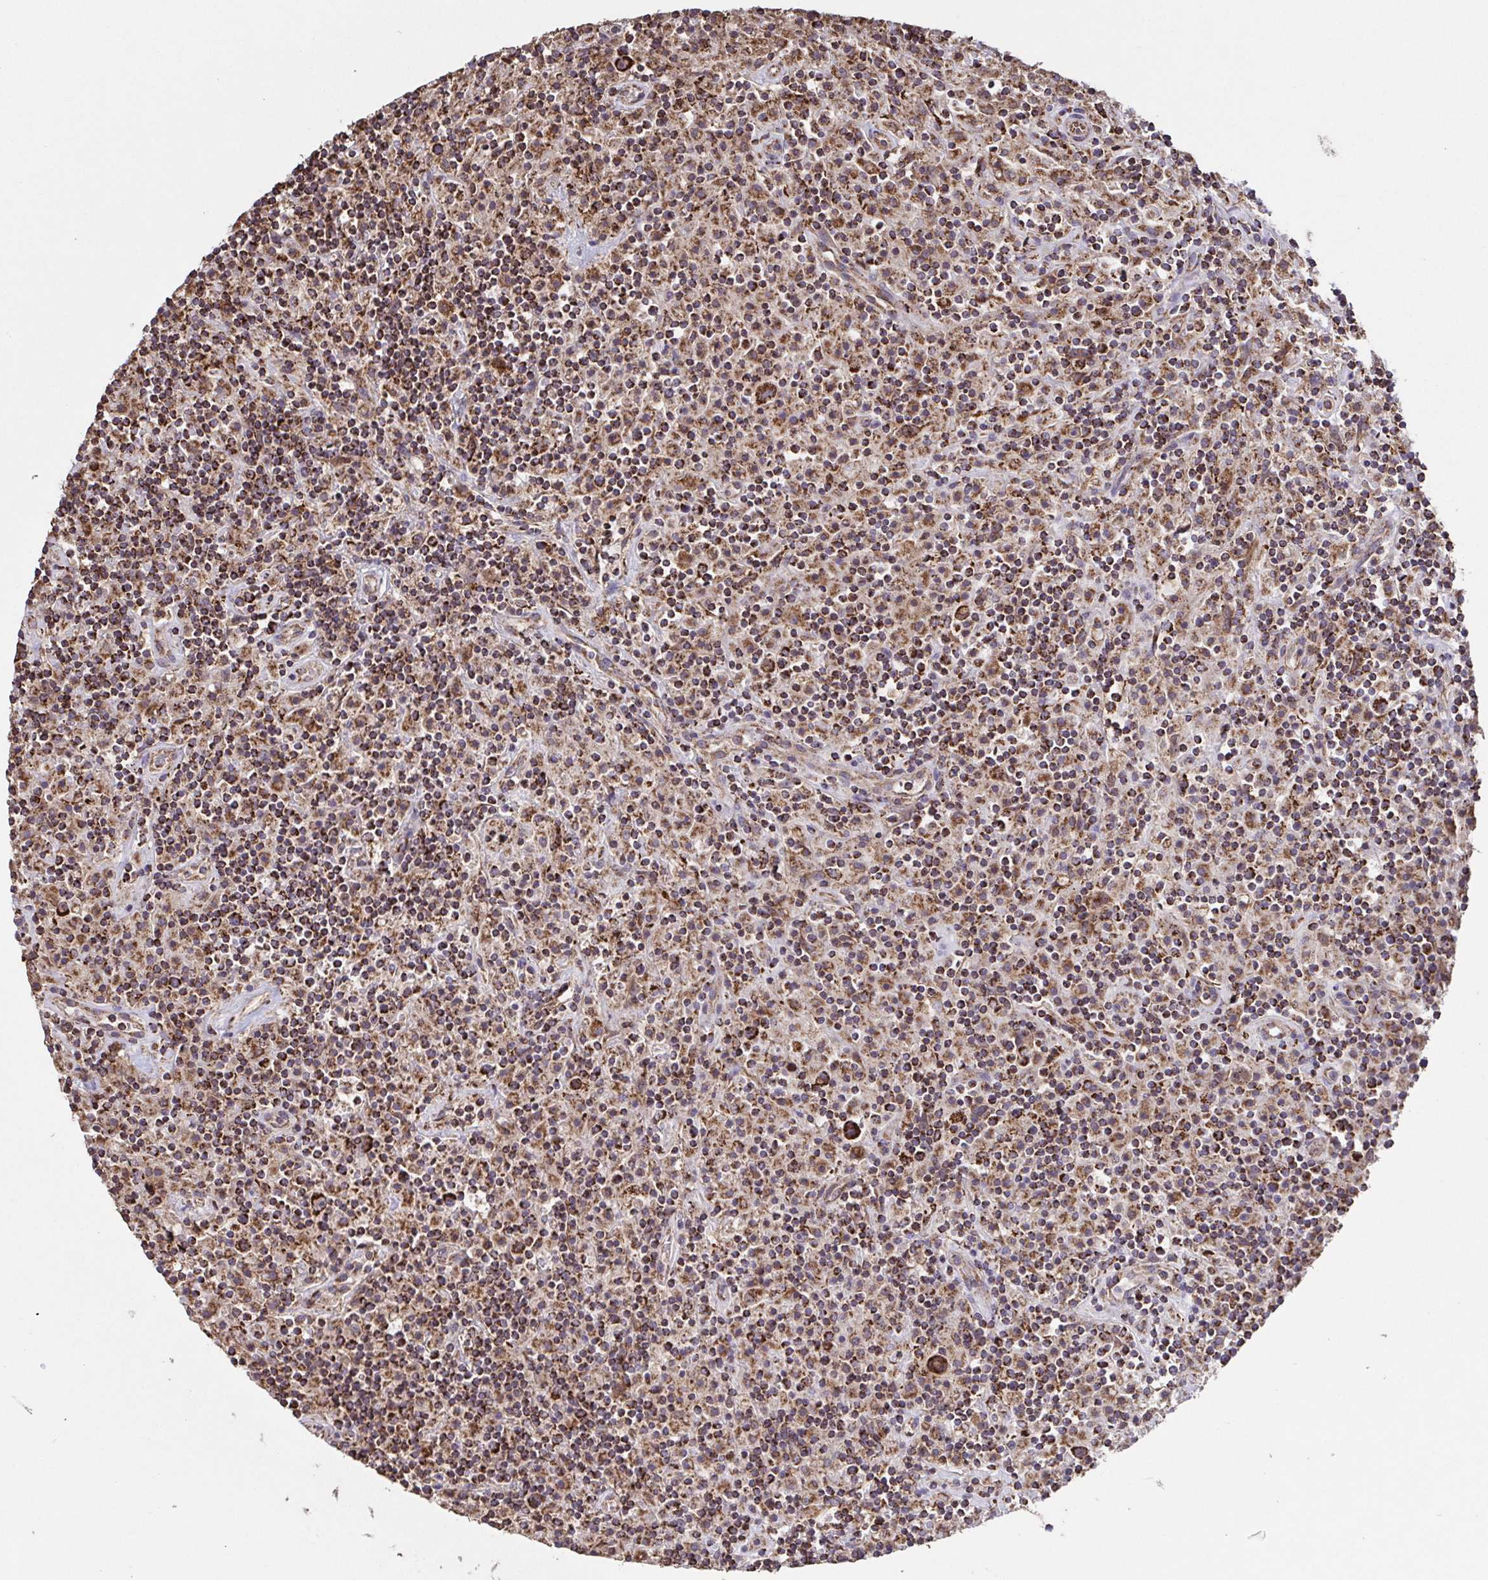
{"staining": {"intensity": "strong", "quantity": ">75%", "location": "cytoplasmic/membranous"}, "tissue": "lymphoma", "cell_type": "Tumor cells", "image_type": "cancer", "snomed": [{"axis": "morphology", "description": "Hodgkin's disease, NOS"}, {"axis": "topography", "description": "Lymph node"}], "caption": "Immunohistochemistry (IHC) histopathology image of neoplastic tissue: Hodgkin's disease stained using immunohistochemistry (IHC) reveals high levels of strong protein expression localized specifically in the cytoplasmic/membranous of tumor cells, appearing as a cytoplasmic/membranous brown color.", "gene": "DIP2B", "patient": {"sex": "male", "age": 70}}